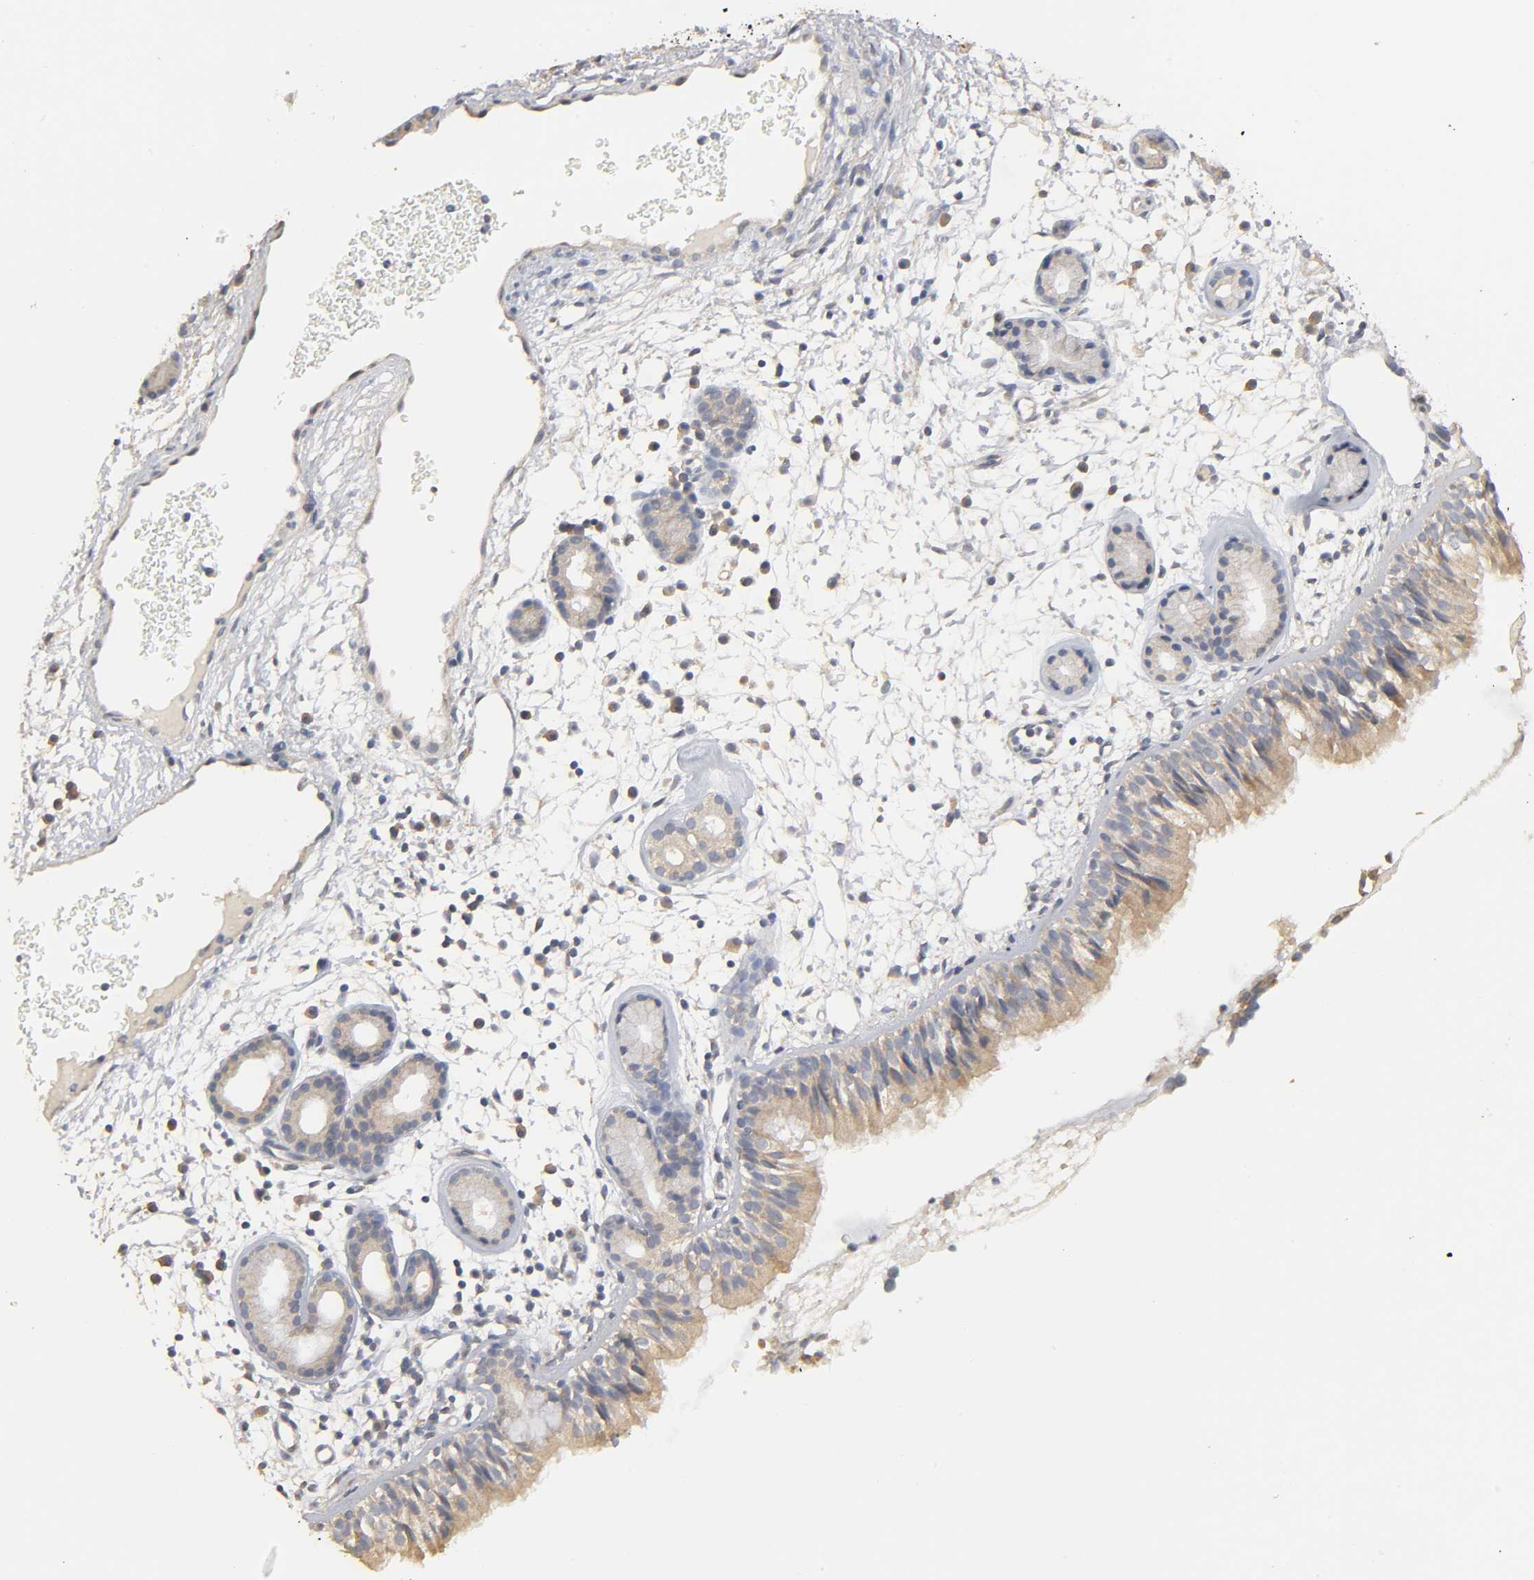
{"staining": {"intensity": "weak", "quantity": "25%-75%", "location": "cytoplasmic/membranous"}, "tissue": "nasopharynx", "cell_type": "Respiratory epithelial cells", "image_type": "normal", "snomed": [{"axis": "morphology", "description": "Normal tissue, NOS"}, {"axis": "morphology", "description": "Inflammation, NOS"}, {"axis": "topography", "description": "Nasopharynx"}], "caption": "Immunohistochemical staining of benign human nasopharynx demonstrates weak cytoplasmic/membranous protein expression in approximately 25%-75% of respiratory epithelial cells. Nuclei are stained in blue.", "gene": "SLC10A2", "patient": {"sex": "female", "age": 55}}